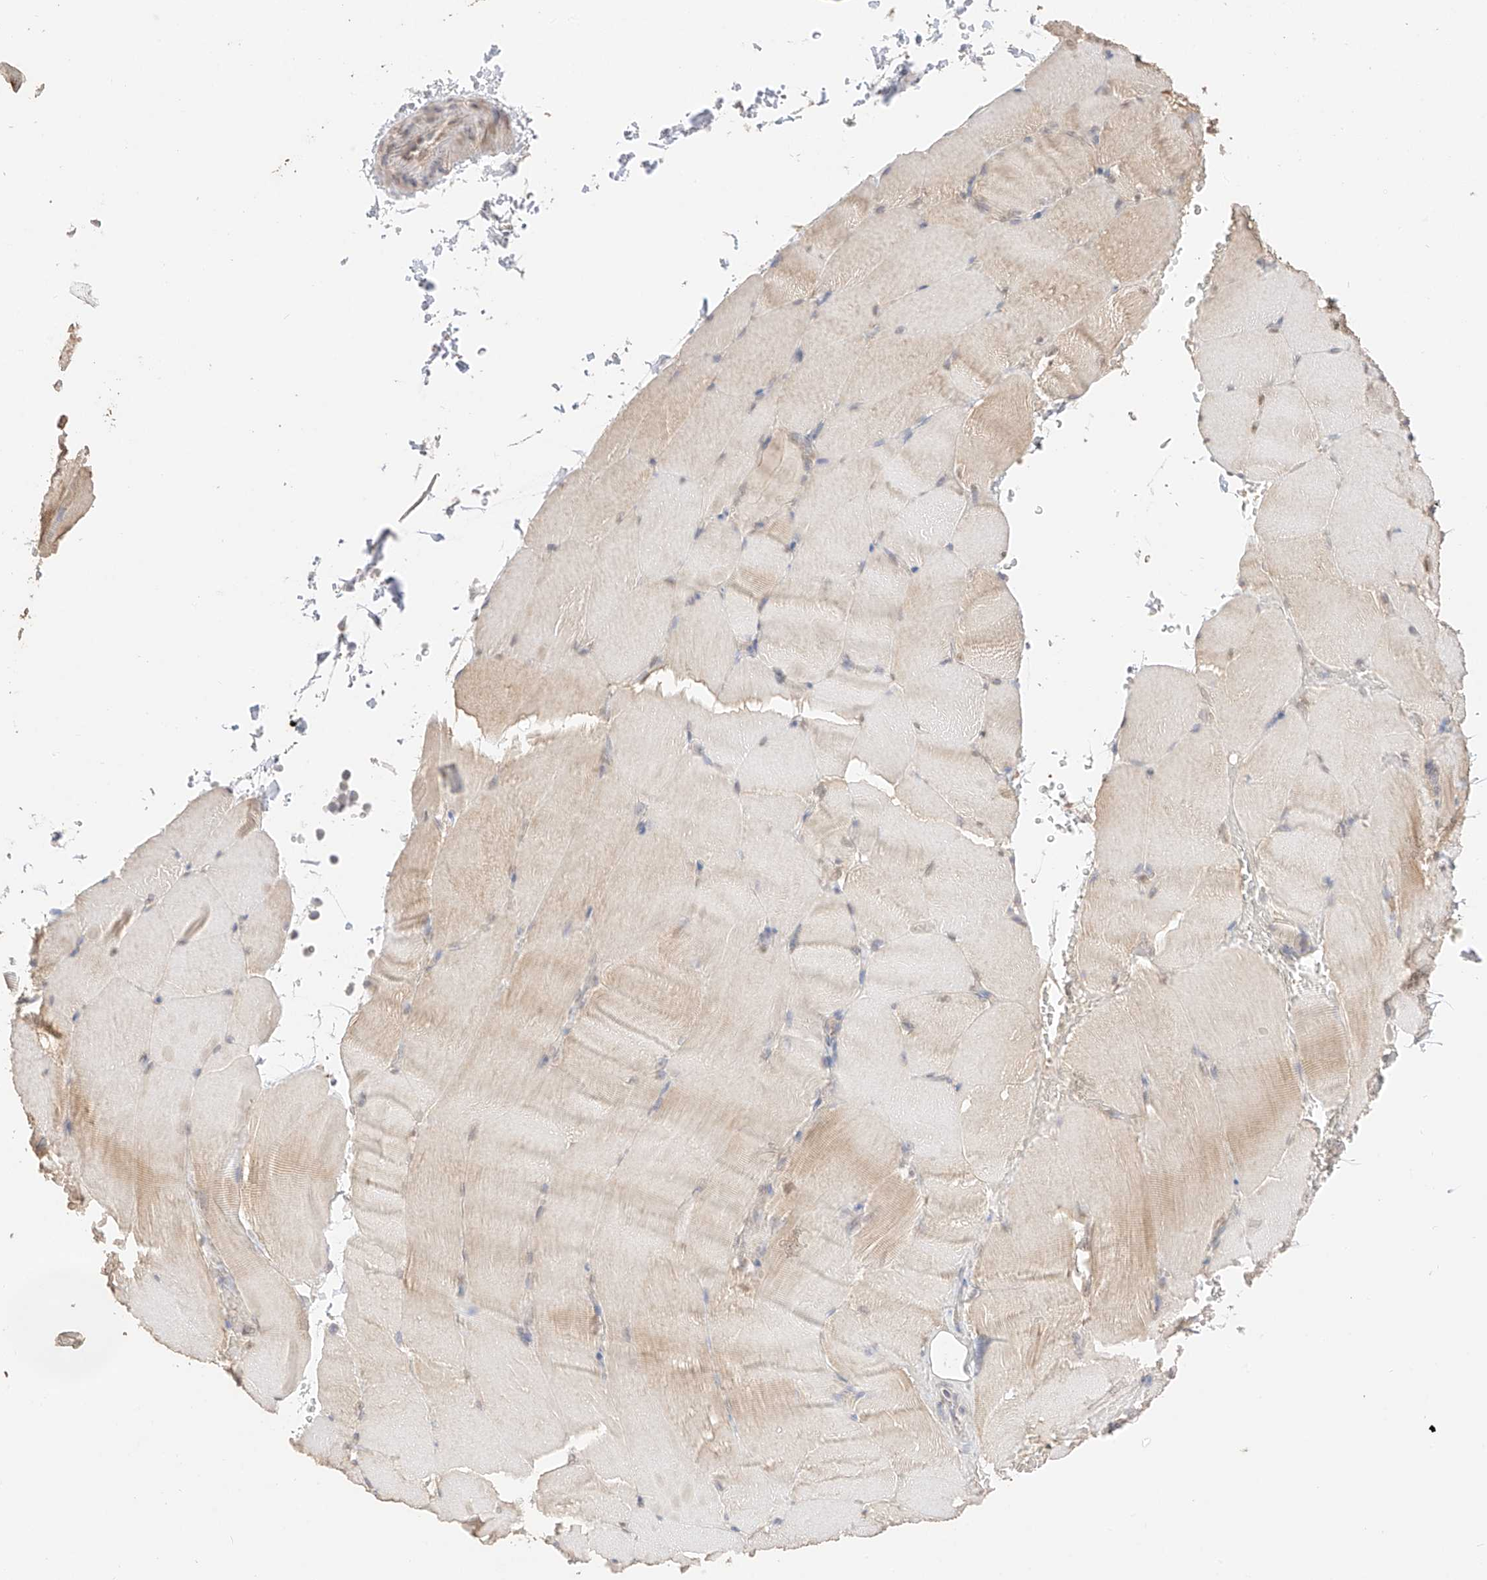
{"staining": {"intensity": "weak", "quantity": "25%-75%", "location": "cytoplasmic/membranous"}, "tissue": "skeletal muscle", "cell_type": "Myocytes", "image_type": "normal", "snomed": [{"axis": "morphology", "description": "Normal tissue, NOS"}, {"axis": "topography", "description": "Skeletal muscle"}, {"axis": "topography", "description": "Parathyroid gland"}], "caption": "This photomicrograph exhibits immunohistochemistry staining of normal human skeletal muscle, with low weak cytoplasmic/membranous expression in about 25%-75% of myocytes.", "gene": "IL22RA2", "patient": {"sex": "female", "age": 37}}